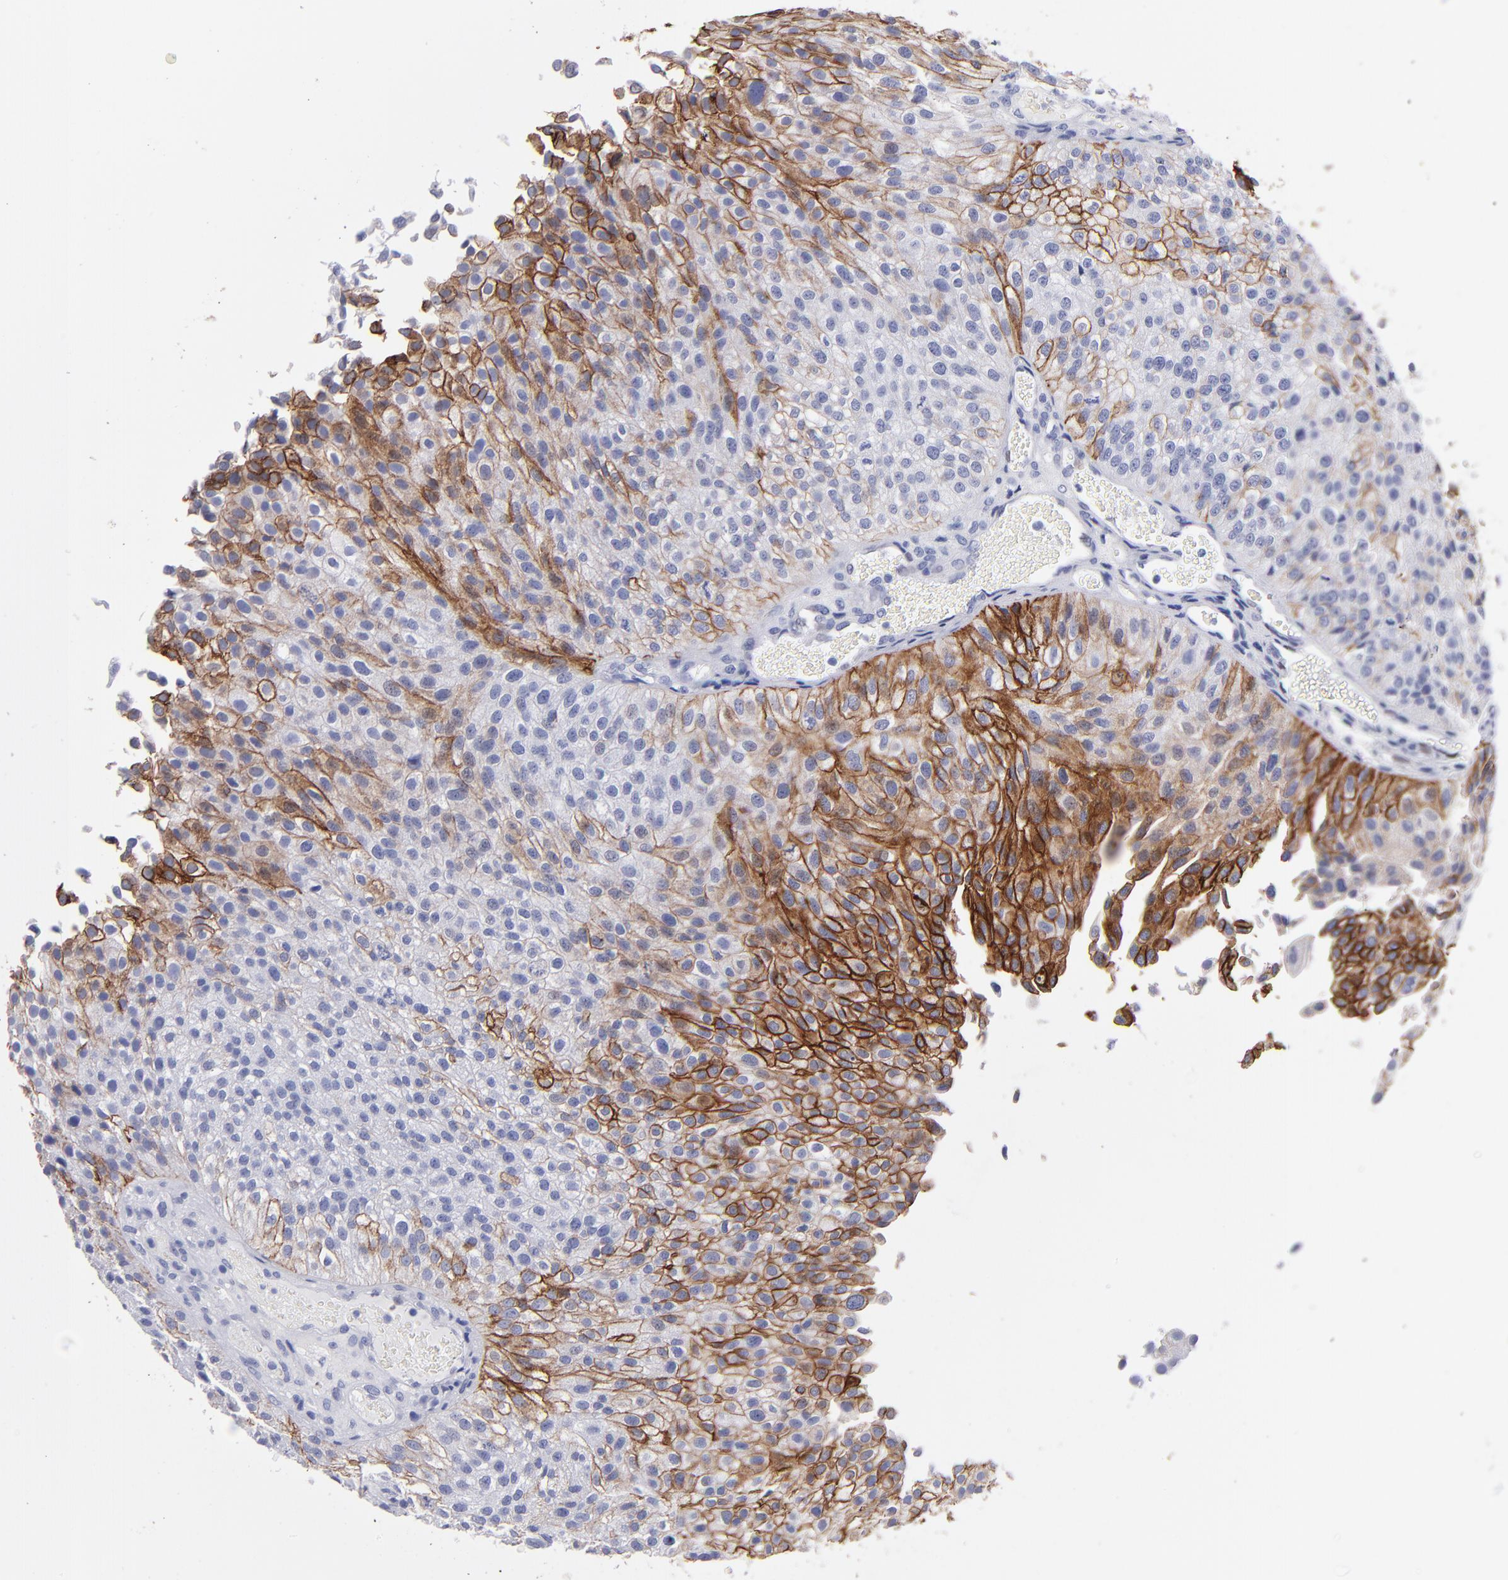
{"staining": {"intensity": "moderate", "quantity": "25%-75%", "location": "cytoplasmic/membranous"}, "tissue": "urothelial cancer", "cell_type": "Tumor cells", "image_type": "cancer", "snomed": [{"axis": "morphology", "description": "Urothelial carcinoma, Low grade"}, {"axis": "topography", "description": "Urinary bladder"}], "caption": "A micrograph of human low-grade urothelial carcinoma stained for a protein demonstrates moderate cytoplasmic/membranous brown staining in tumor cells. (DAB = brown stain, brightfield microscopy at high magnification).", "gene": "AHNAK2", "patient": {"sex": "female", "age": 89}}